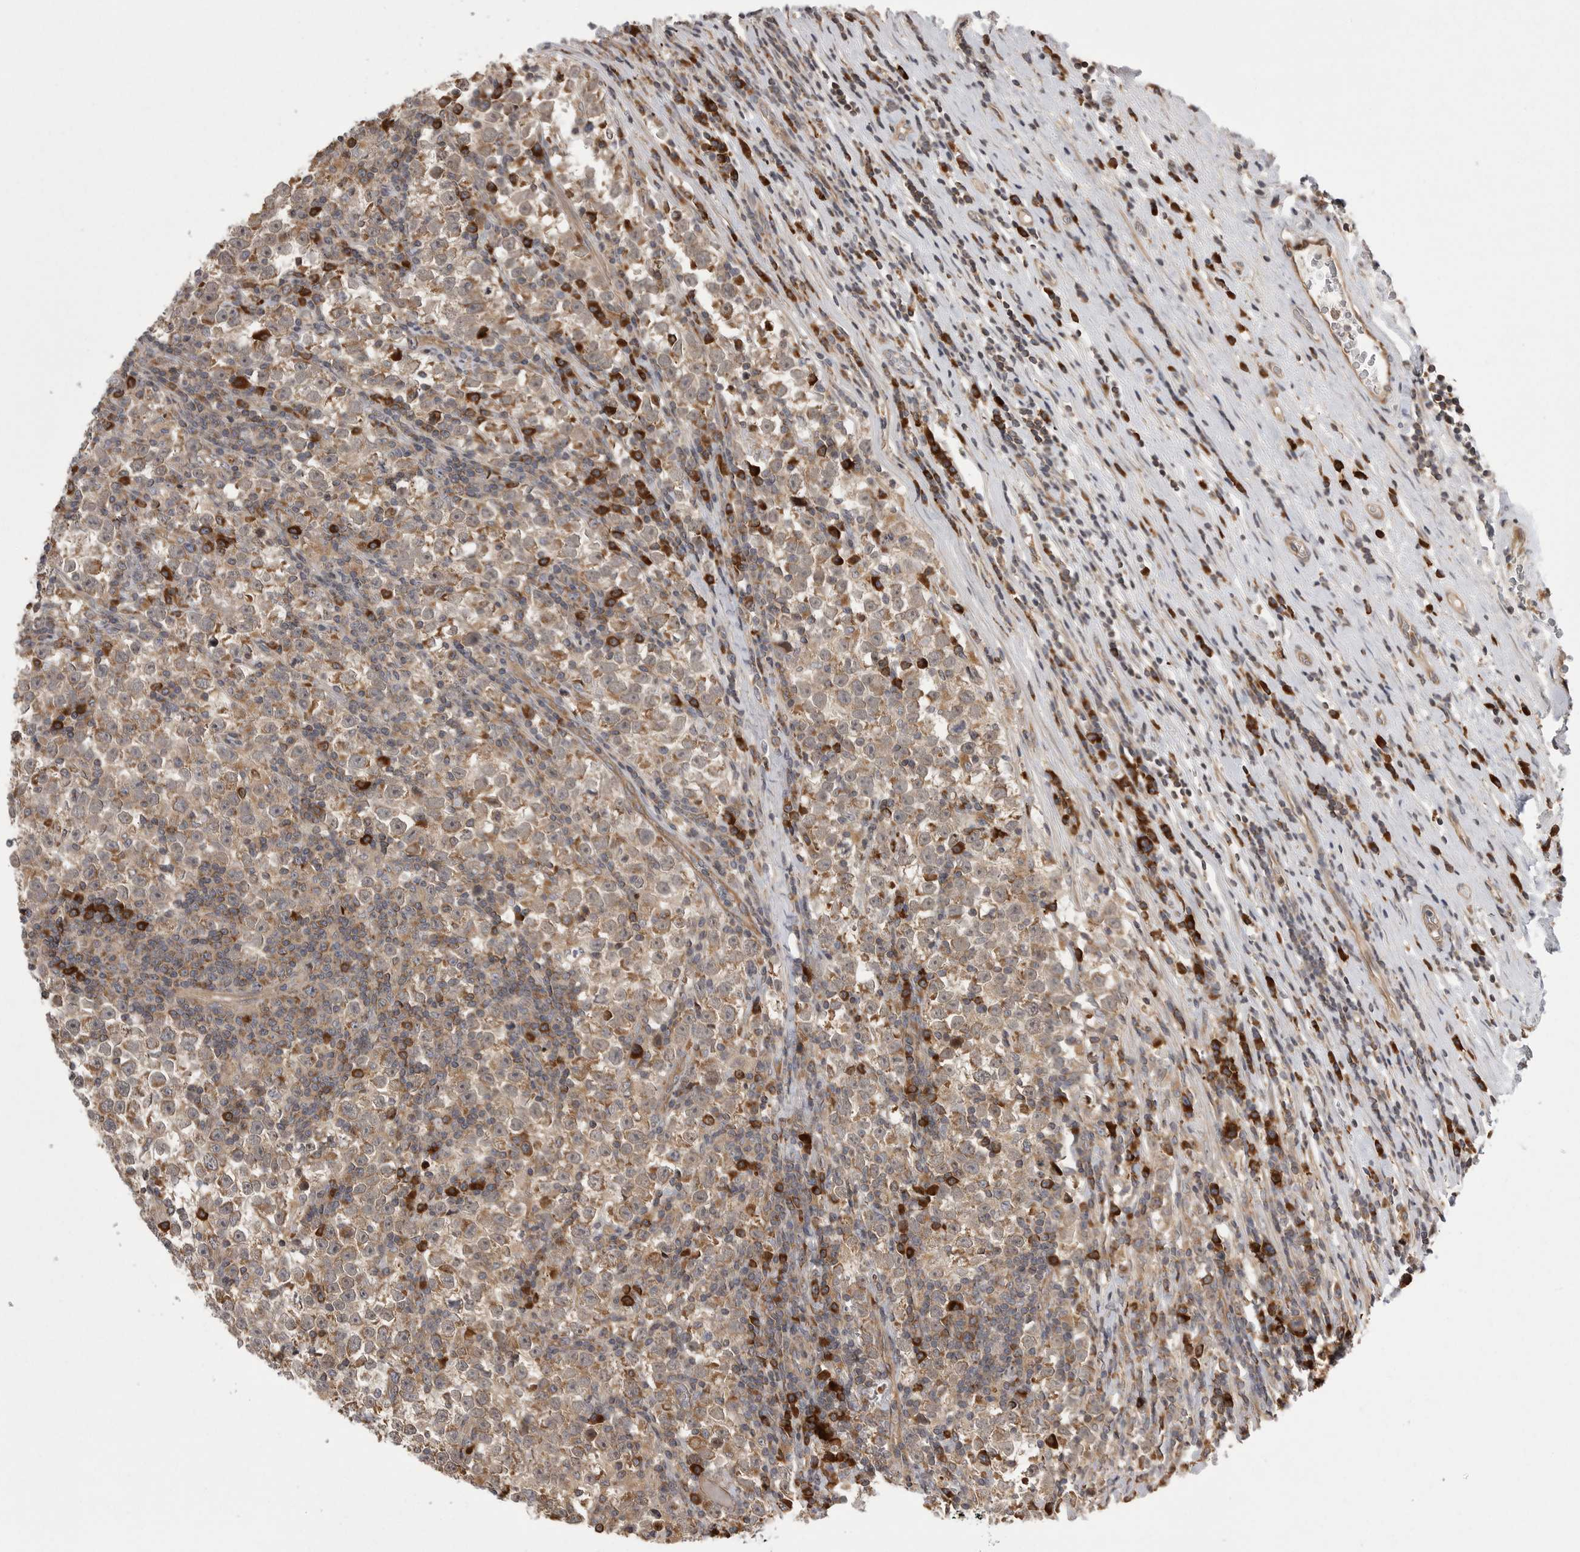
{"staining": {"intensity": "moderate", "quantity": ">75%", "location": "cytoplasmic/membranous"}, "tissue": "testis cancer", "cell_type": "Tumor cells", "image_type": "cancer", "snomed": [{"axis": "morphology", "description": "Normal tissue, NOS"}, {"axis": "morphology", "description": "Seminoma, NOS"}, {"axis": "topography", "description": "Testis"}], "caption": "High-magnification brightfield microscopy of testis cancer stained with DAB (brown) and counterstained with hematoxylin (blue). tumor cells exhibit moderate cytoplasmic/membranous positivity is seen in approximately>75% of cells.", "gene": "OXR1", "patient": {"sex": "male", "age": 43}}